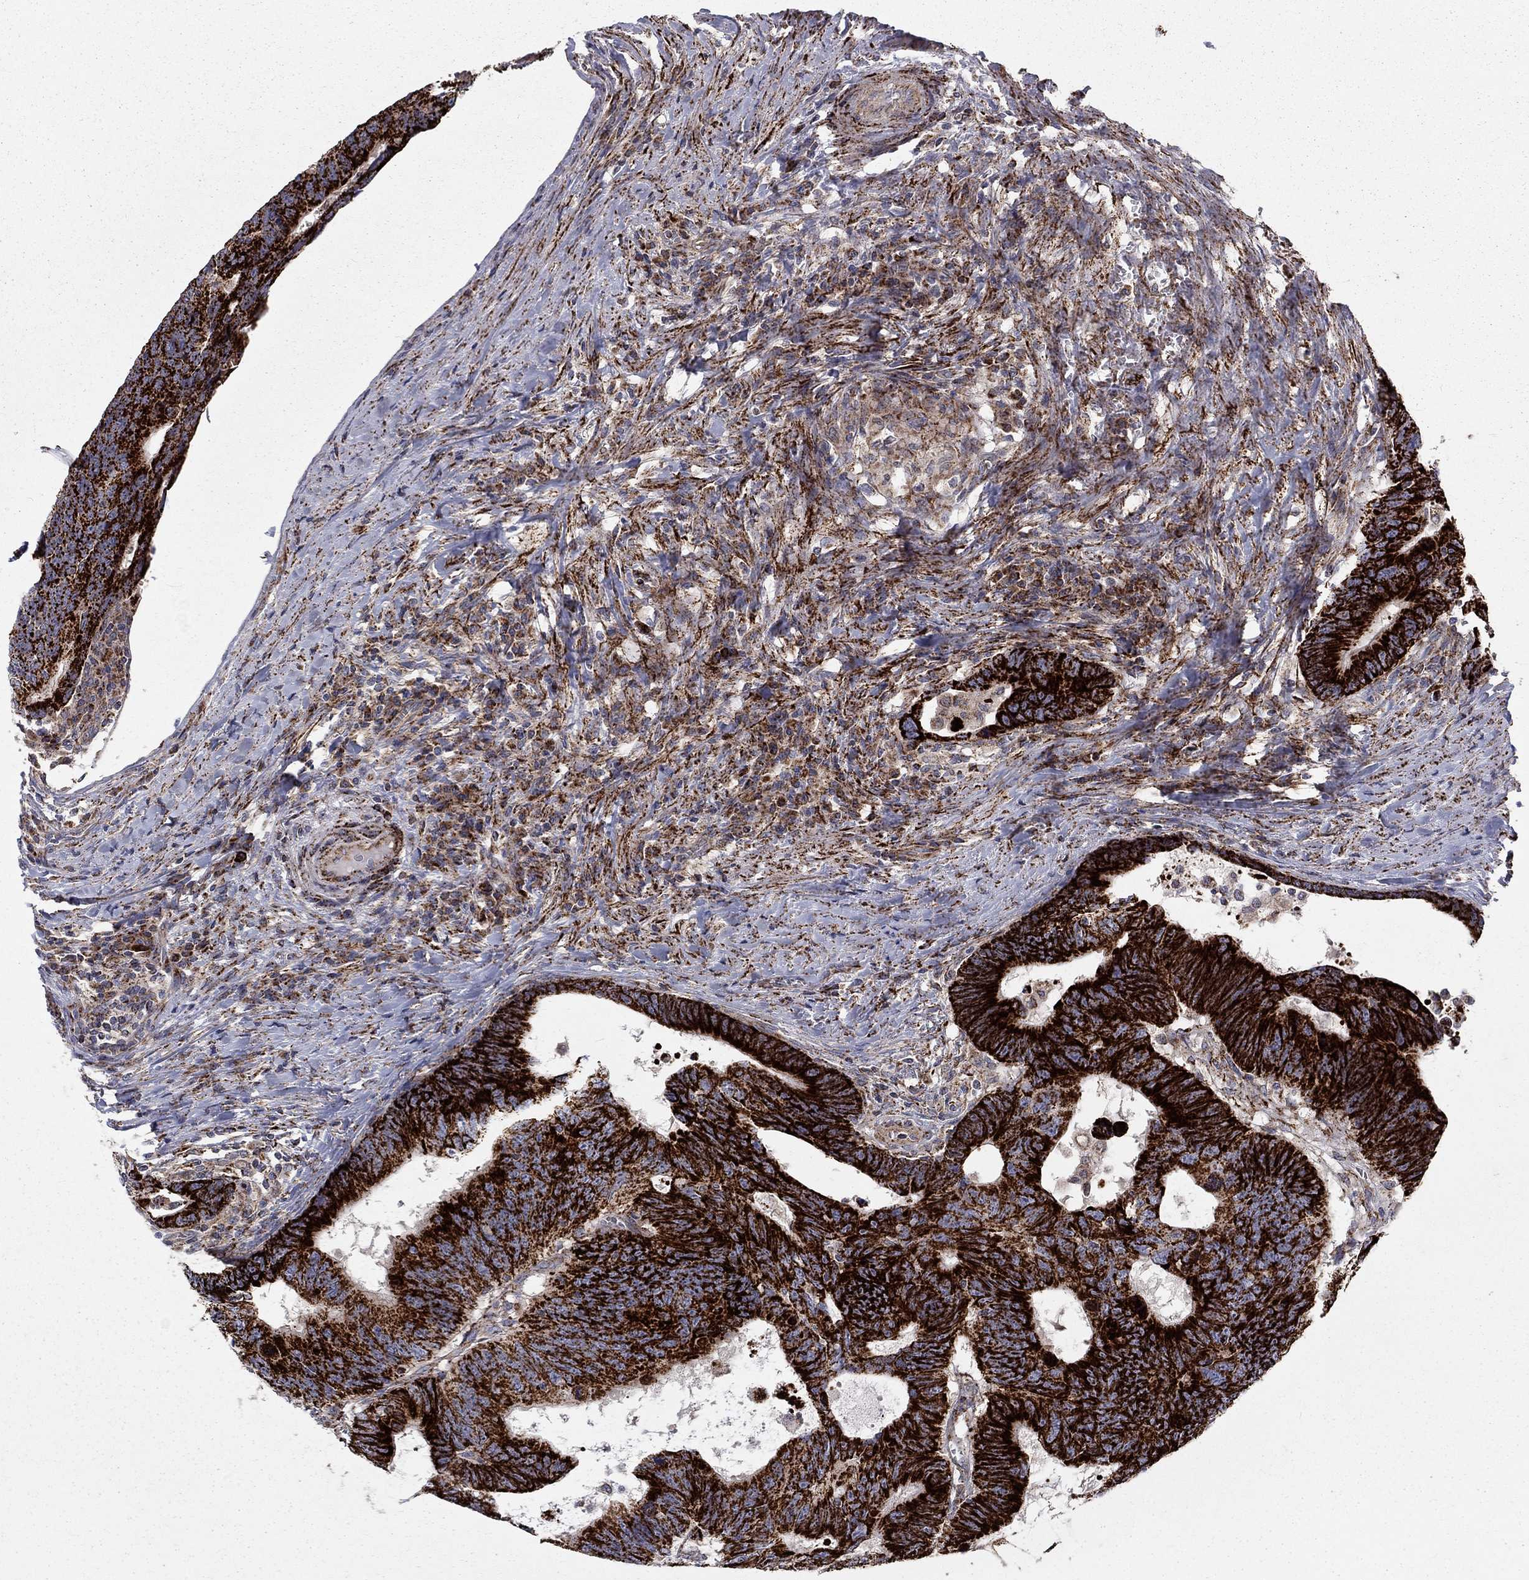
{"staining": {"intensity": "strong", "quantity": ">75%", "location": "cytoplasmic/membranous"}, "tissue": "colorectal cancer", "cell_type": "Tumor cells", "image_type": "cancer", "snomed": [{"axis": "morphology", "description": "Adenocarcinoma, NOS"}, {"axis": "topography", "description": "Colon"}], "caption": "Strong cytoplasmic/membranous protein positivity is present in approximately >75% of tumor cells in colorectal cancer (adenocarcinoma). Immunohistochemistry stains the protein in brown and the nuclei are stained blue.", "gene": "ALDH1B1", "patient": {"sex": "female", "age": 77}}